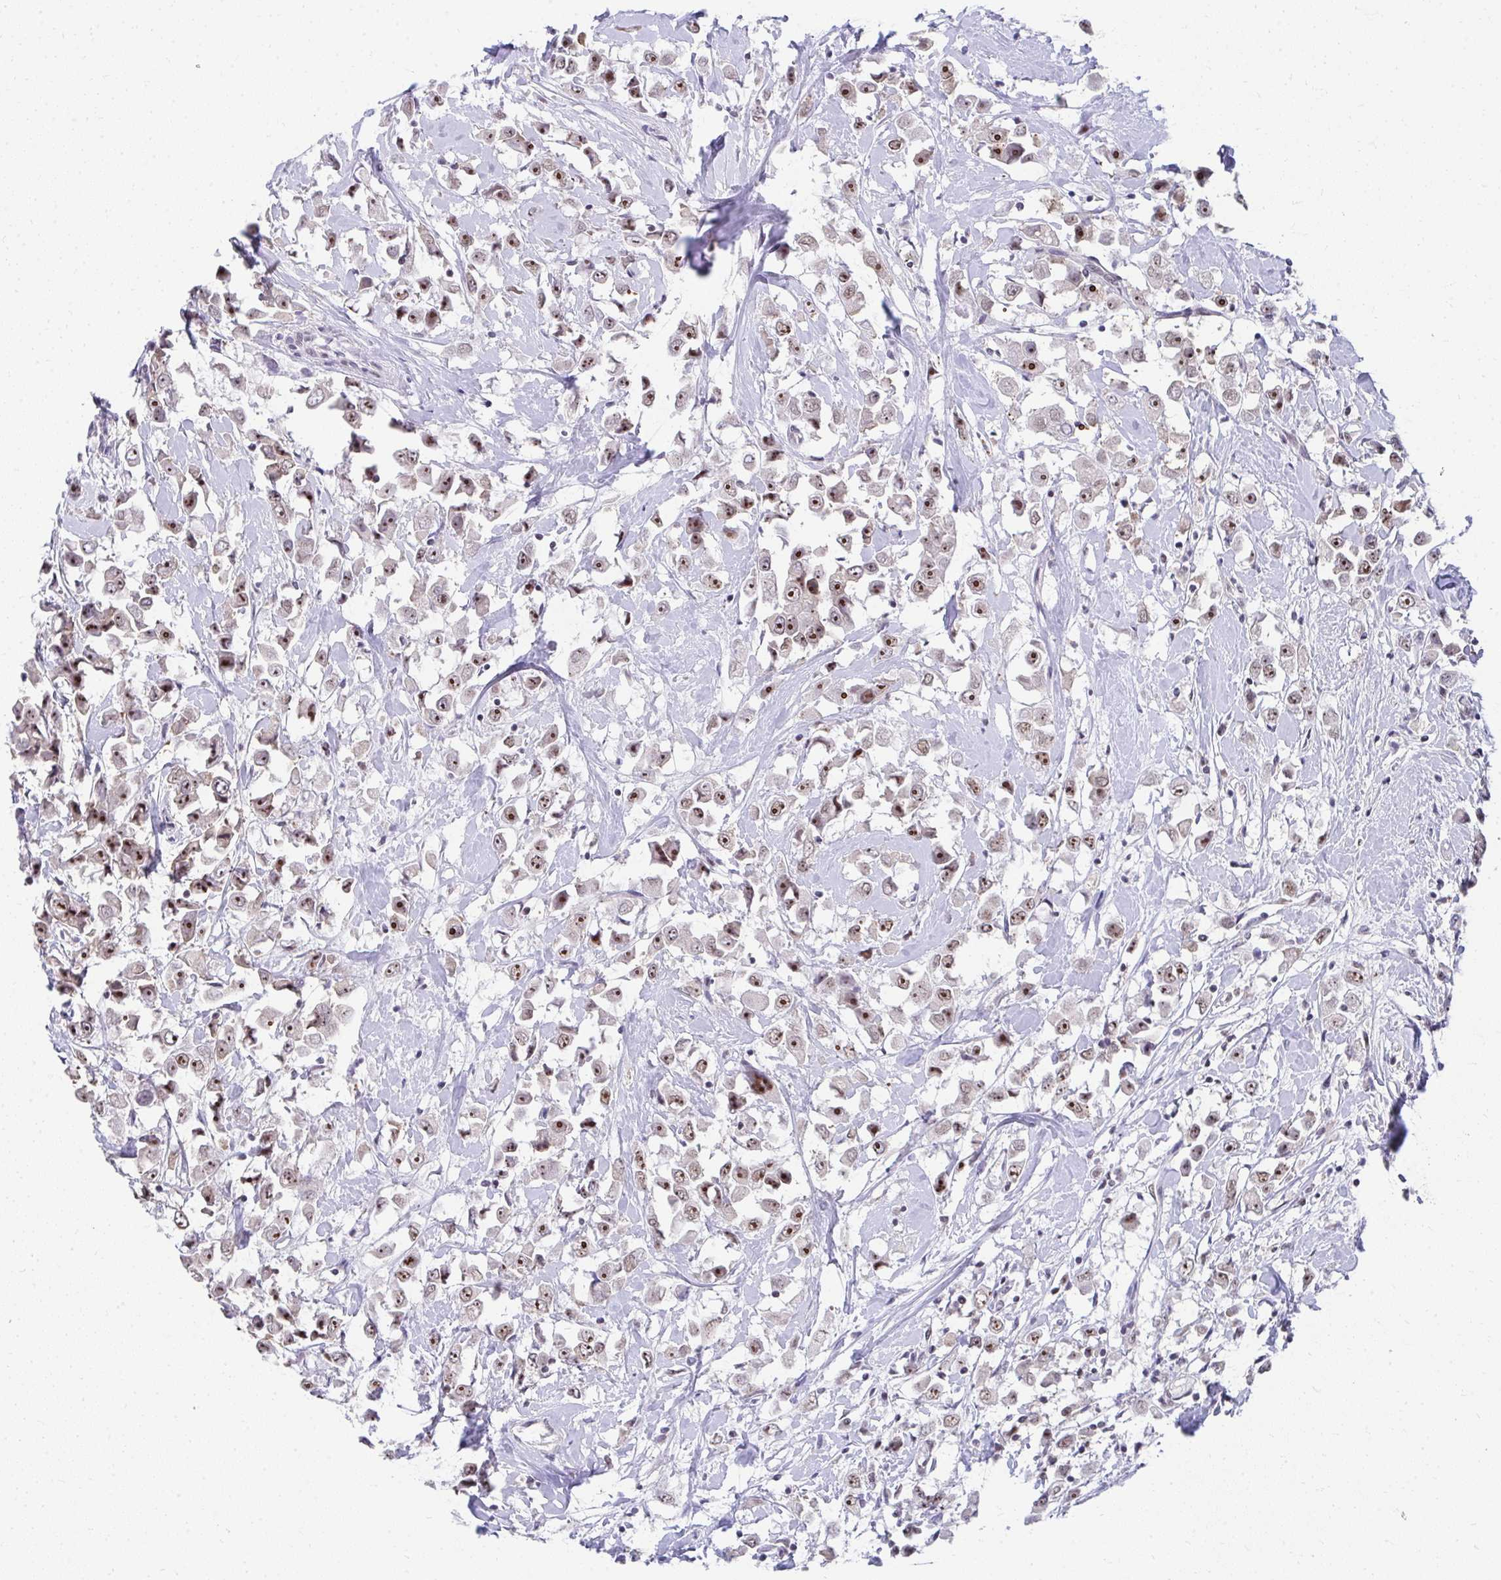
{"staining": {"intensity": "strong", "quantity": ">75%", "location": "nuclear"}, "tissue": "breast cancer", "cell_type": "Tumor cells", "image_type": "cancer", "snomed": [{"axis": "morphology", "description": "Duct carcinoma"}, {"axis": "topography", "description": "Breast"}], "caption": "A high amount of strong nuclear expression is present in about >75% of tumor cells in breast cancer tissue.", "gene": "HIRA", "patient": {"sex": "female", "age": 61}}